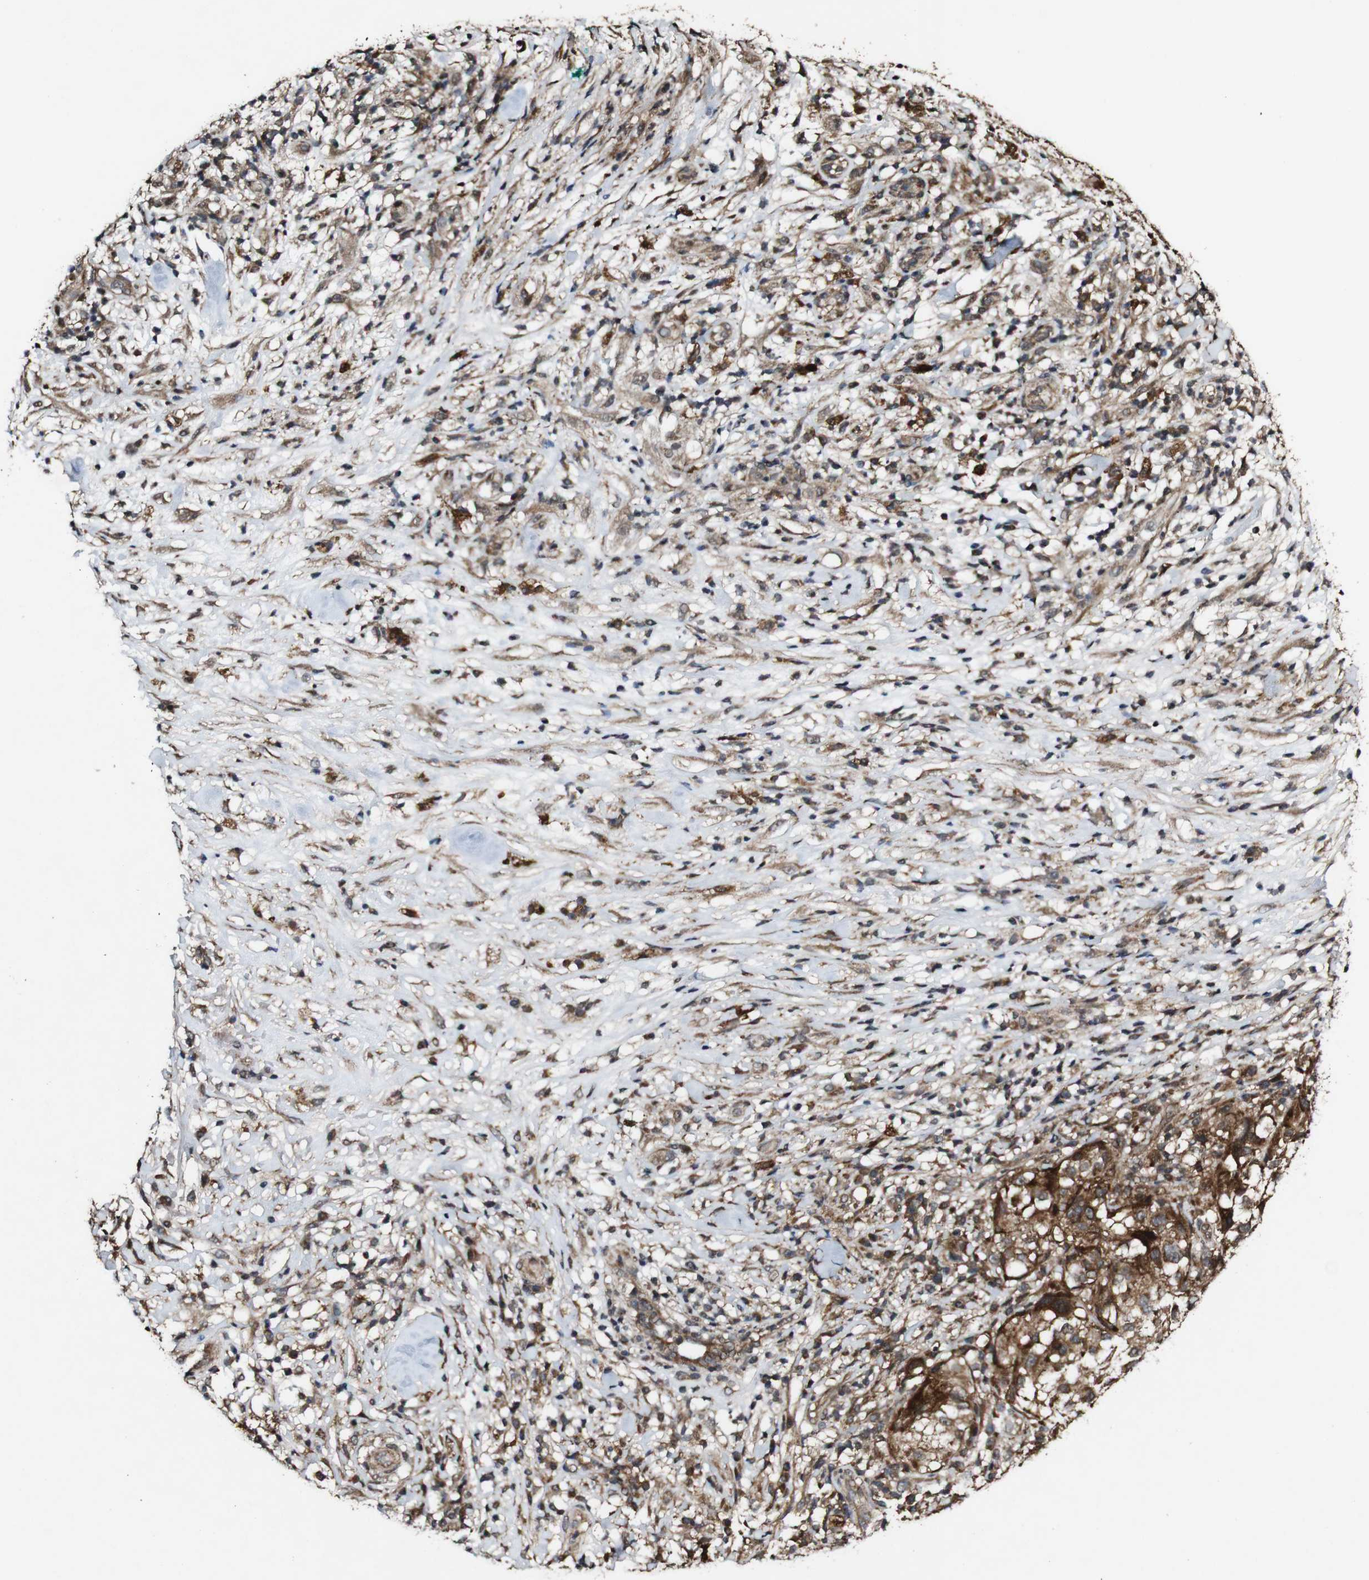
{"staining": {"intensity": "strong", "quantity": "25%-75%", "location": "cytoplasmic/membranous"}, "tissue": "melanoma", "cell_type": "Tumor cells", "image_type": "cancer", "snomed": [{"axis": "morphology", "description": "Malignant melanoma, NOS"}, {"axis": "topography", "description": "Skin"}], "caption": "Malignant melanoma was stained to show a protein in brown. There is high levels of strong cytoplasmic/membranous staining in about 25%-75% of tumor cells.", "gene": "BTN3A3", "patient": {"sex": "male", "age": 67}}